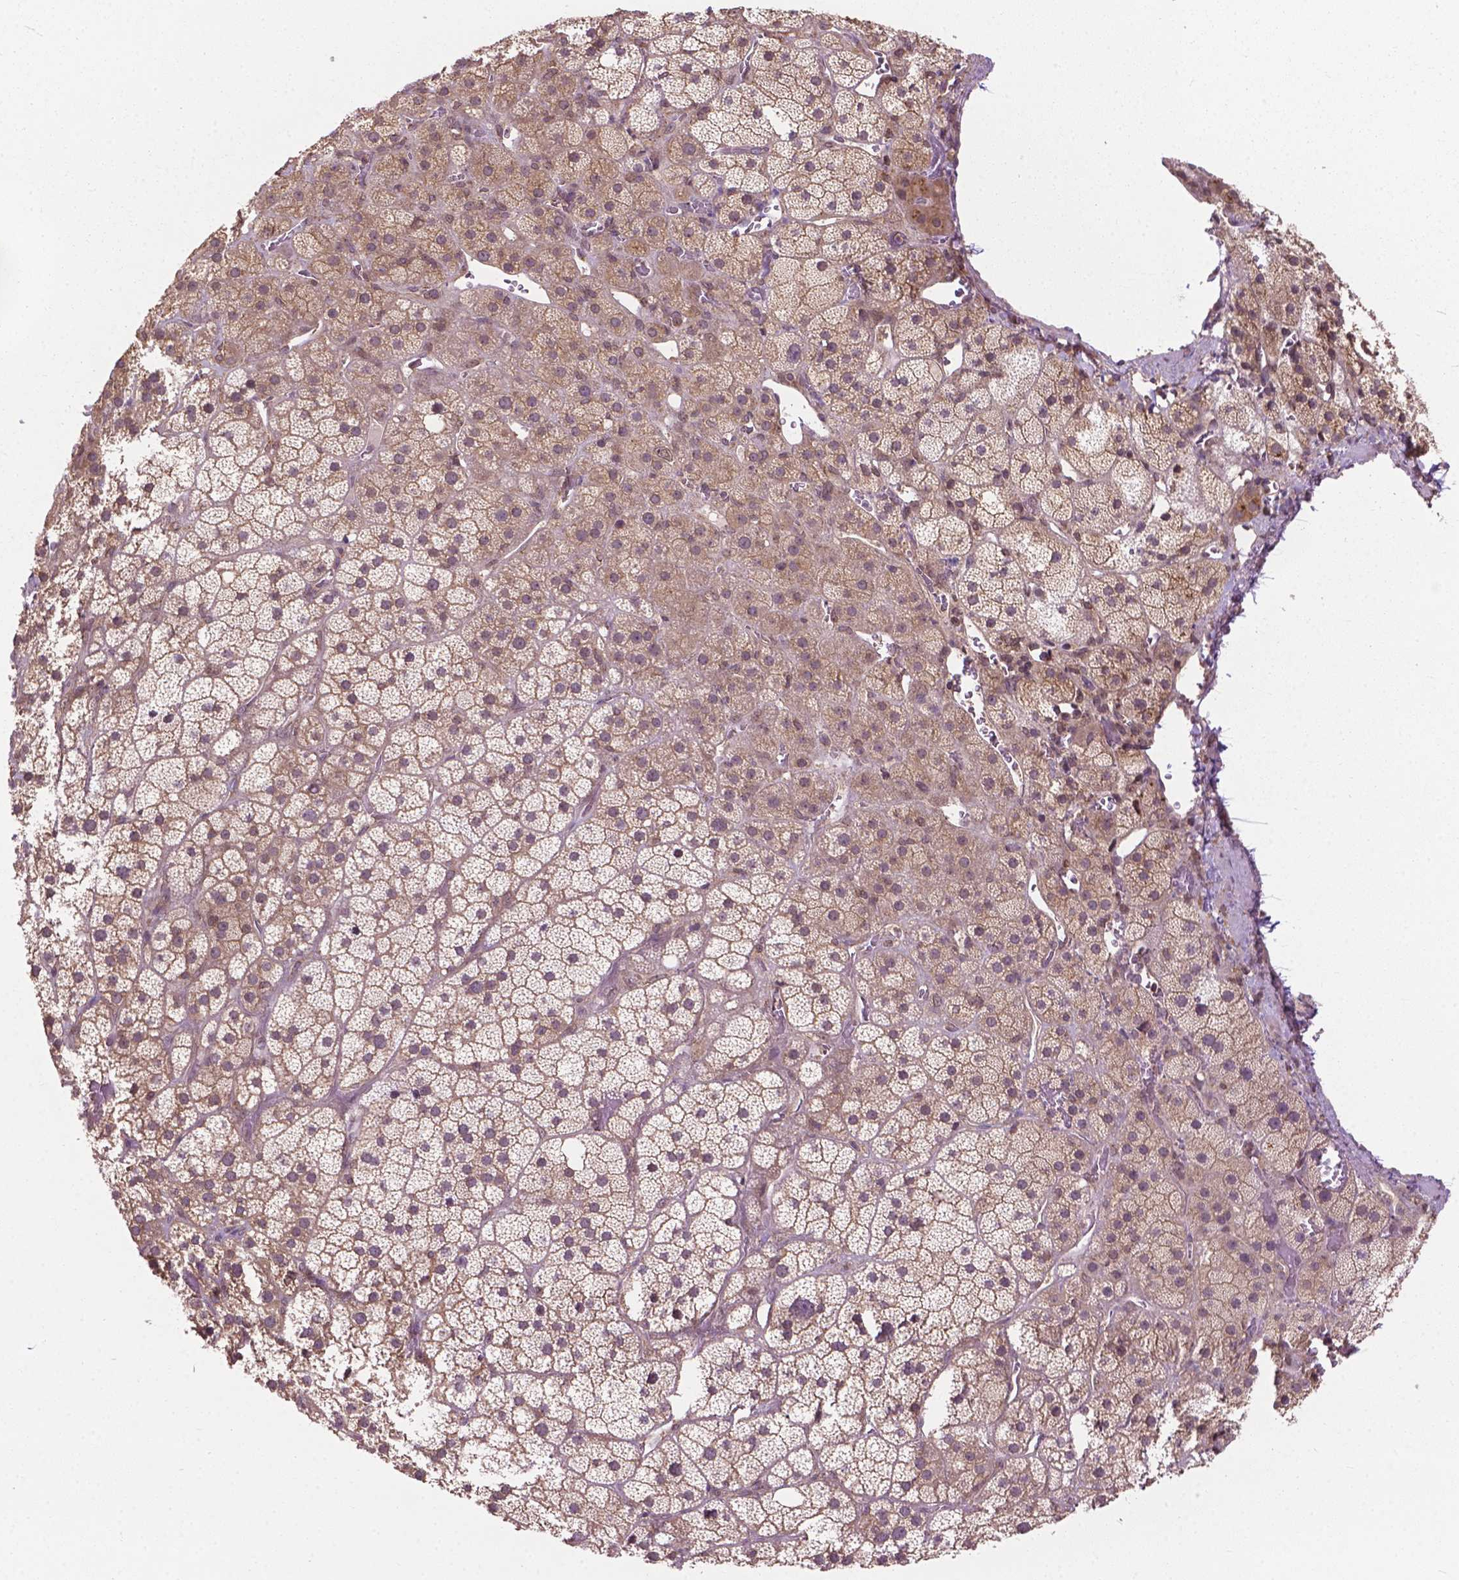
{"staining": {"intensity": "weak", "quantity": "25%-75%", "location": "cytoplasmic/membranous"}, "tissue": "adrenal gland", "cell_type": "Glandular cells", "image_type": "normal", "snomed": [{"axis": "morphology", "description": "Normal tissue, NOS"}, {"axis": "topography", "description": "Adrenal gland"}], "caption": "IHC (DAB (3,3'-diaminobenzidine)) staining of benign human adrenal gland reveals weak cytoplasmic/membranous protein staining in approximately 25%-75% of glandular cells.", "gene": "PPP1CB", "patient": {"sex": "male", "age": 57}}